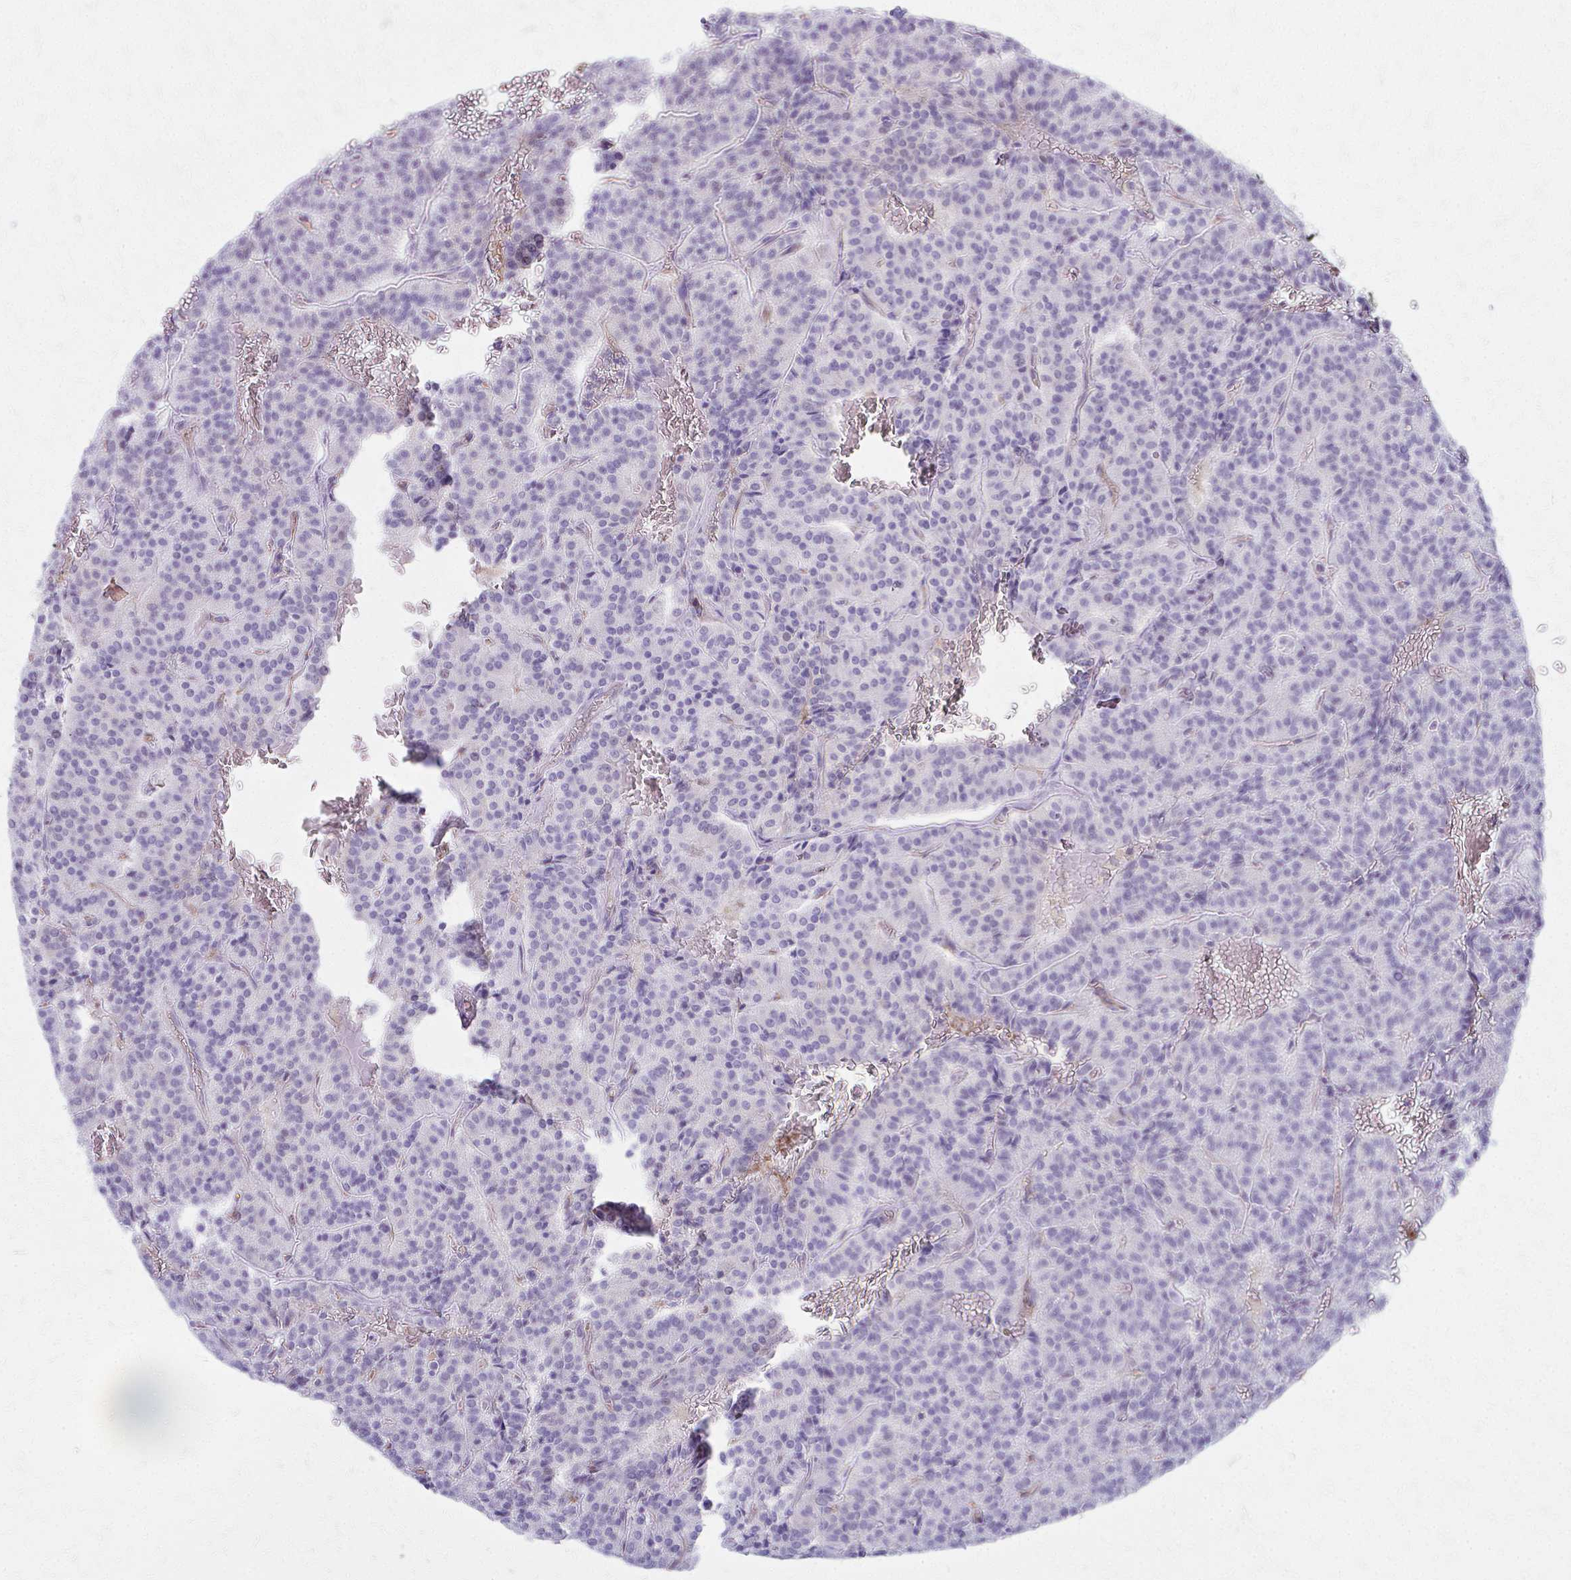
{"staining": {"intensity": "negative", "quantity": "none", "location": "none"}, "tissue": "carcinoid", "cell_type": "Tumor cells", "image_type": "cancer", "snomed": [{"axis": "morphology", "description": "Carcinoid, malignant, NOS"}, {"axis": "topography", "description": "Lung"}], "caption": "This is an immunohistochemistry (IHC) image of carcinoid. There is no staining in tumor cells.", "gene": "TPSG1", "patient": {"sex": "male", "age": 70}}